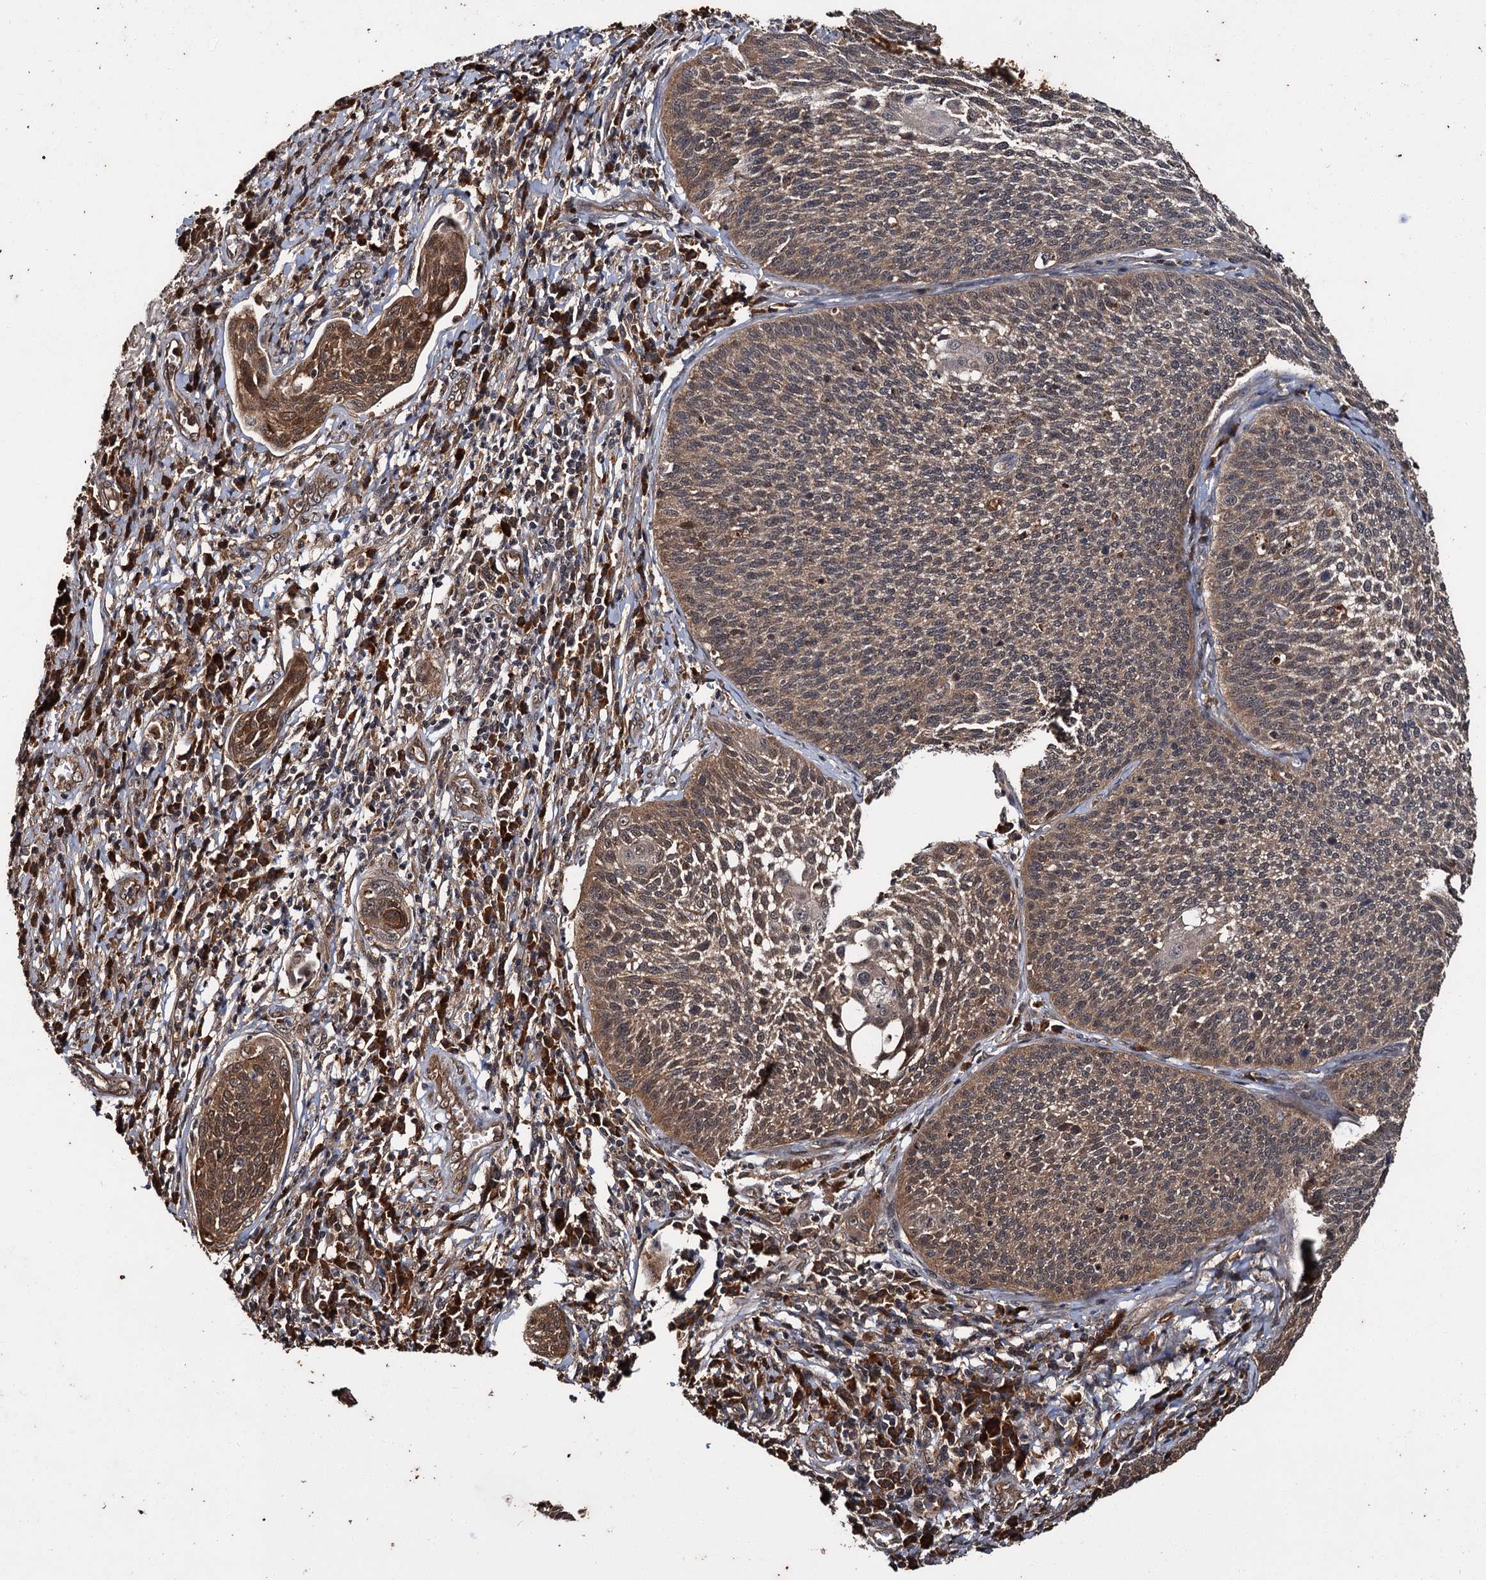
{"staining": {"intensity": "moderate", "quantity": ">75%", "location": "cytoplasmic/membranous"}, "tissue": "cervical cancer", "cell_type": "Tumor cells", "image_type": "cancer", "snomed": [{"axis": "morphology", "description": "Squamous cell carcinoma, NOS"}, {"axis": "topography", "description": "Cervix"}], "caption": "Tumor cells demonstrate medium levels of moderate cytoplasmic/membranous expression in about >75% of cells in human cervical cancer.", "gene": "SLC46A3", "patient": {"sex": "female", "age": 34}}